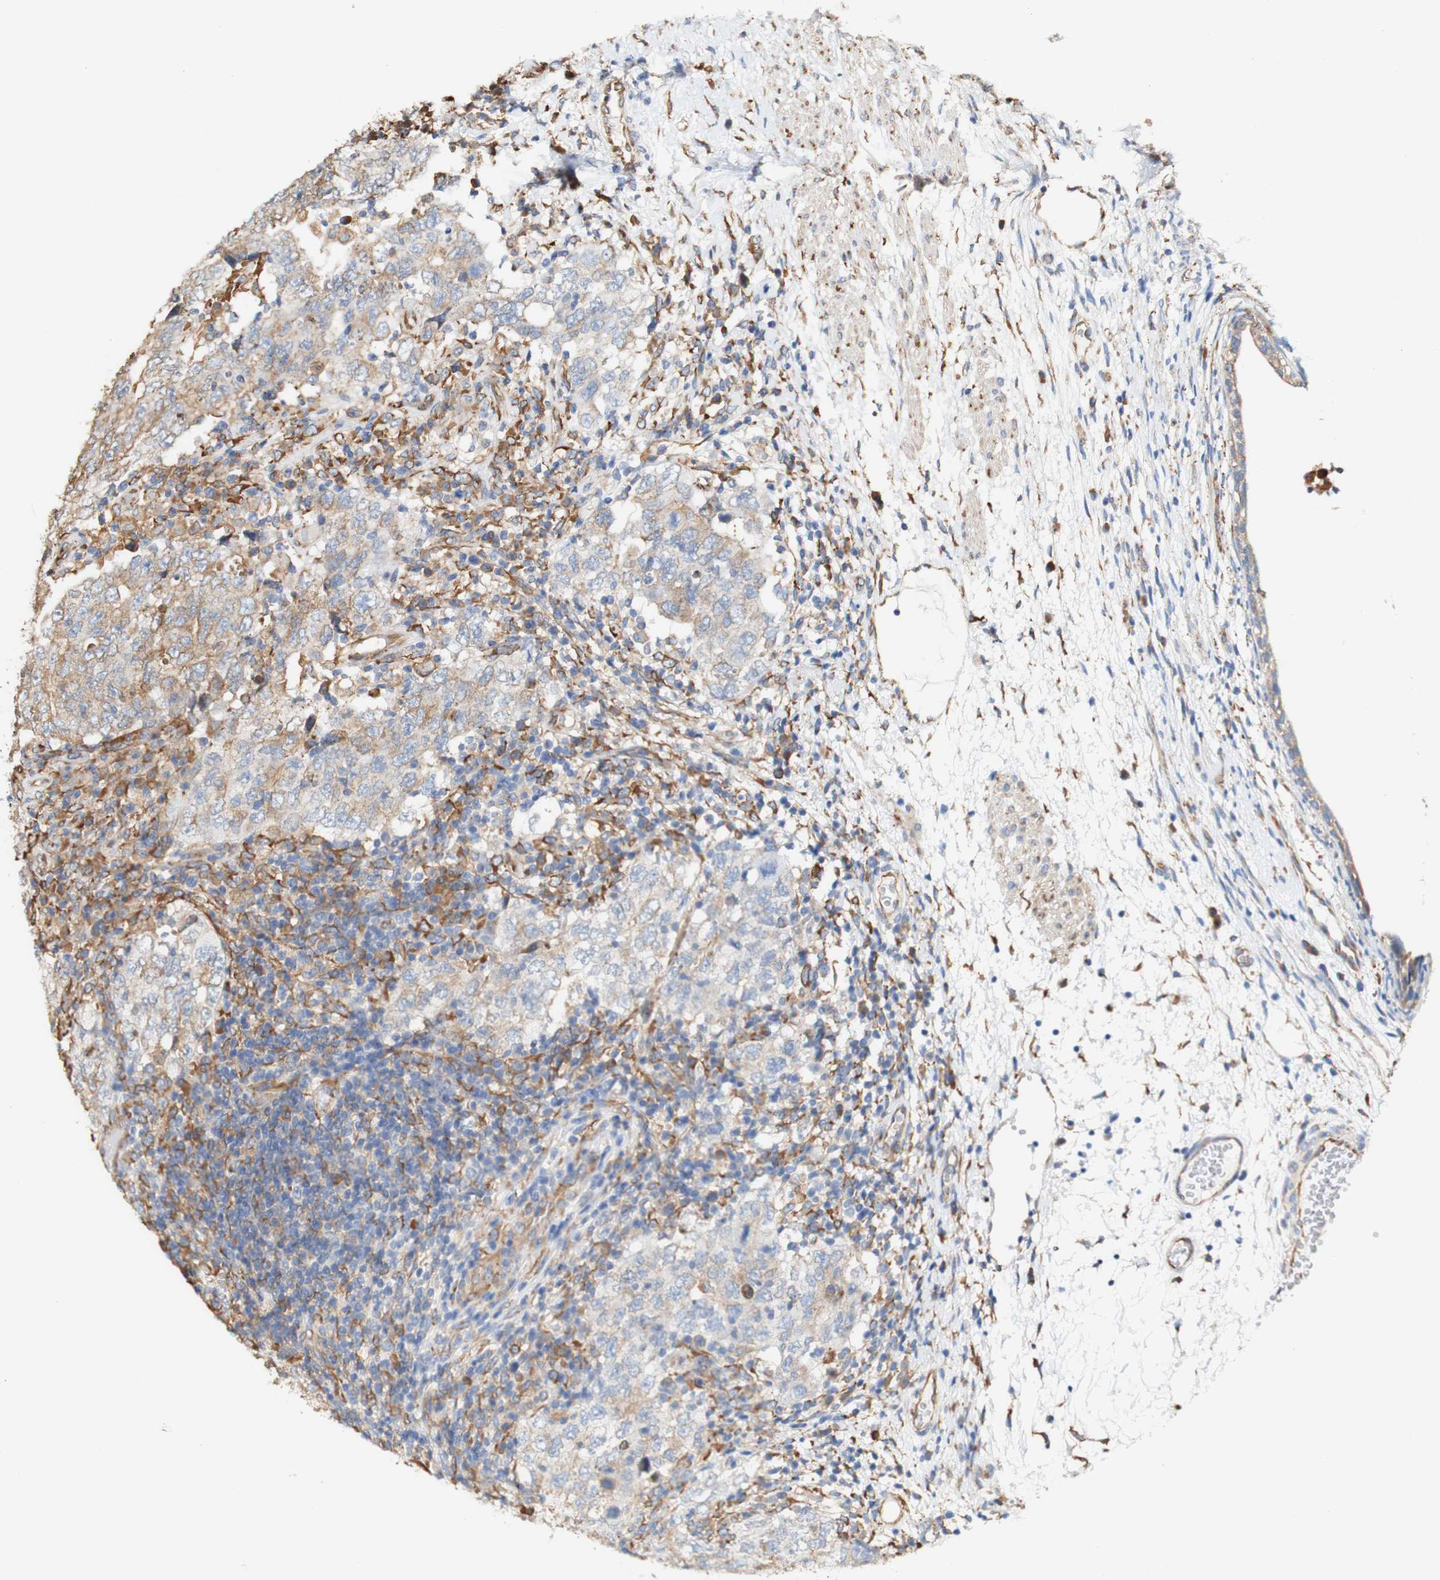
{"staining": {"intensity": "moderate", "quantity": "25%-75%", "location": "cytoplasmic/membranous"}, "tissue": "testis cancer", "cell_type": "Tumor cells", "image_type": "cancer", "snomed": [{"axis": "morphology", "description": "Carcinoma, Embryonal, NOS"}, {"axis": "topography", "description": "Testis"}], "caption": "IHC histopathology image of embryonal carcinoma (testis) stained for a protein (brown), which exhibits medium levels of moderate cytoplasmic/membranous expression in approximately 25%-75% of tumor cells.", "gene": "EIF2AK4", "patient": {"sex": "male", "age": 26}}